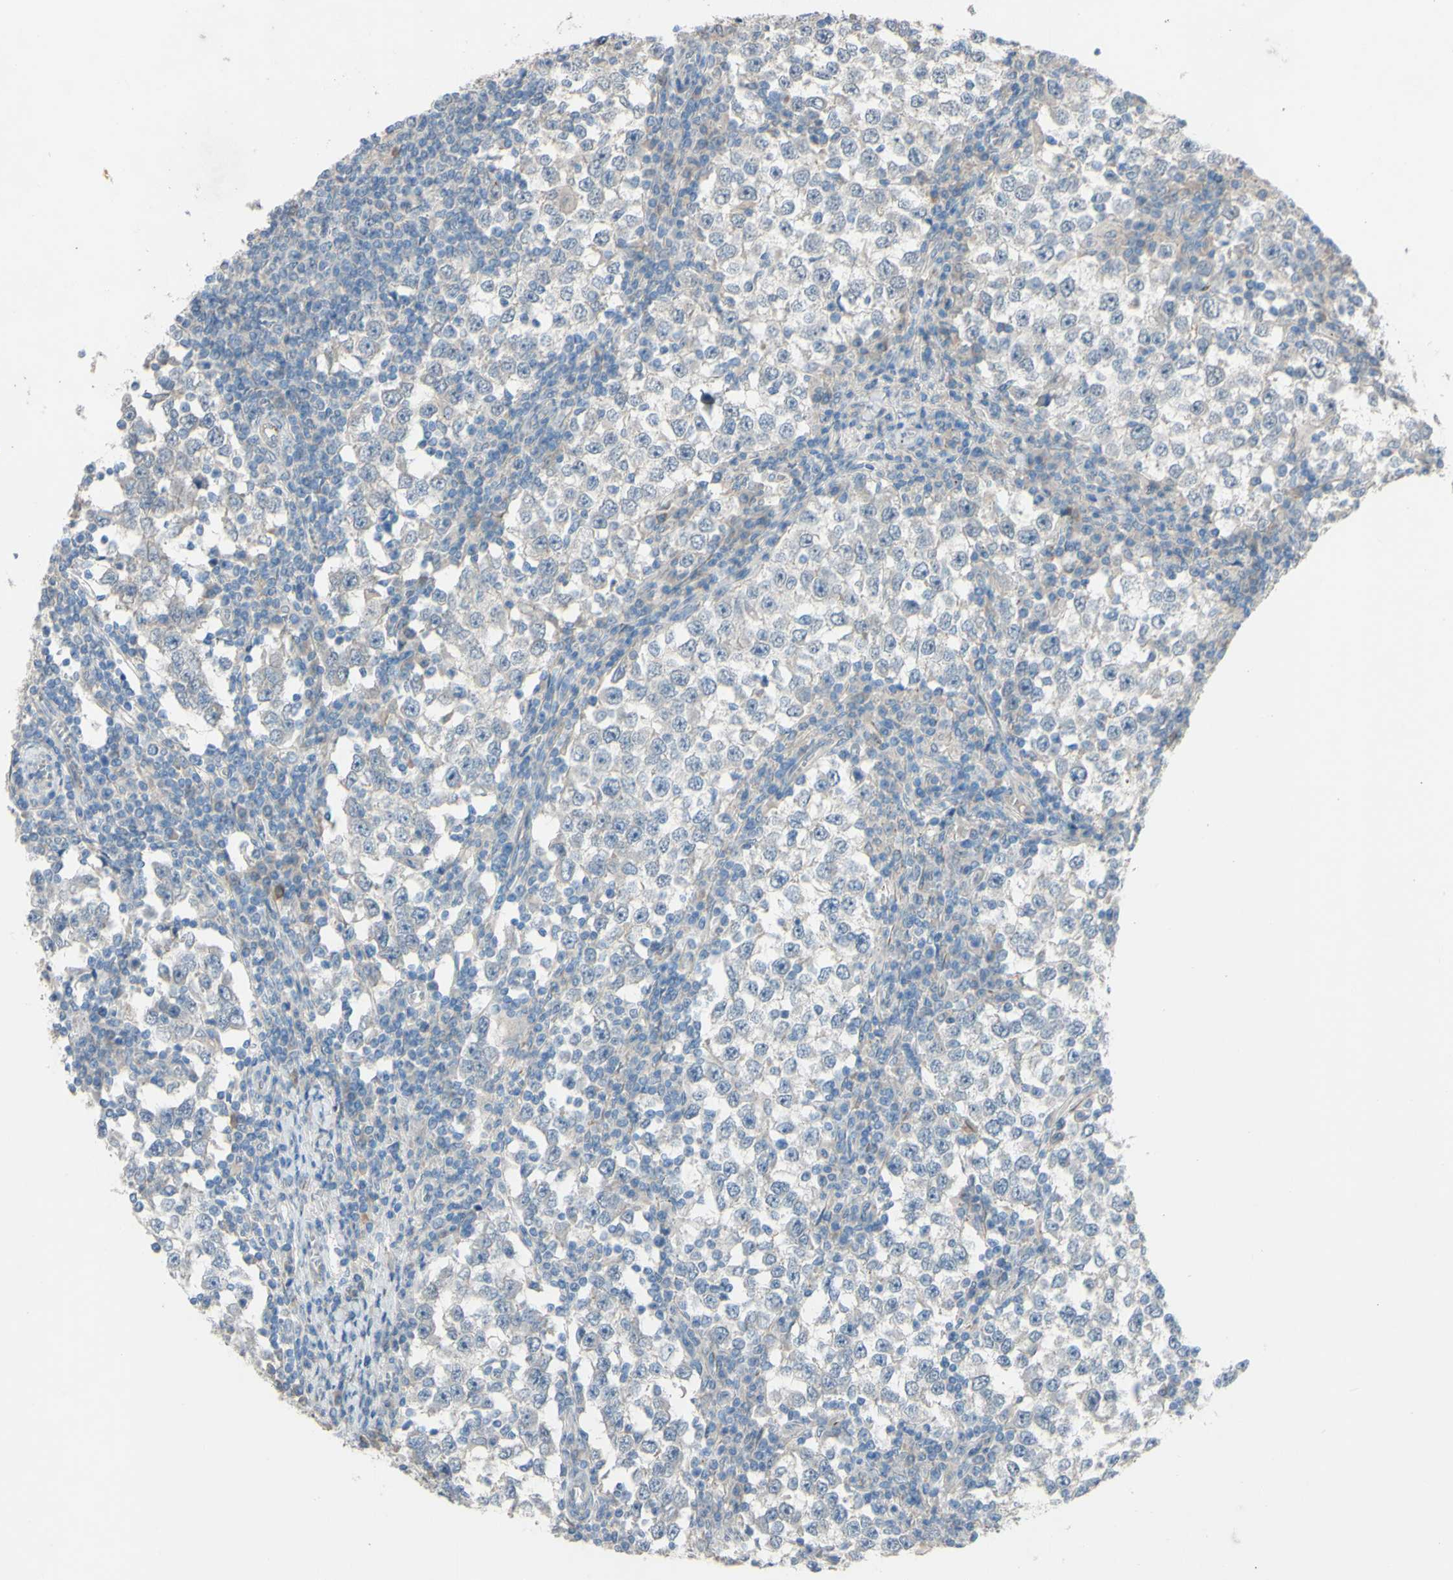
{"staining": {"intensity": "negative", "quantity": "none", "location": "none"}, "tissue": "testis cancer", "cell_type": "Tumor cells", "image_type": "cancer", "snomed": [{"axis": "morphology", "description": "Seminoma, NOS"}, {"axis": "topography", "description": "Testis"}], "caption": "This is an IHC micrograph of seminoma (testis). There is no expression in tumor cells.", "gene": "CDCP1", "patient": {"sex": "male", "age": 65}}